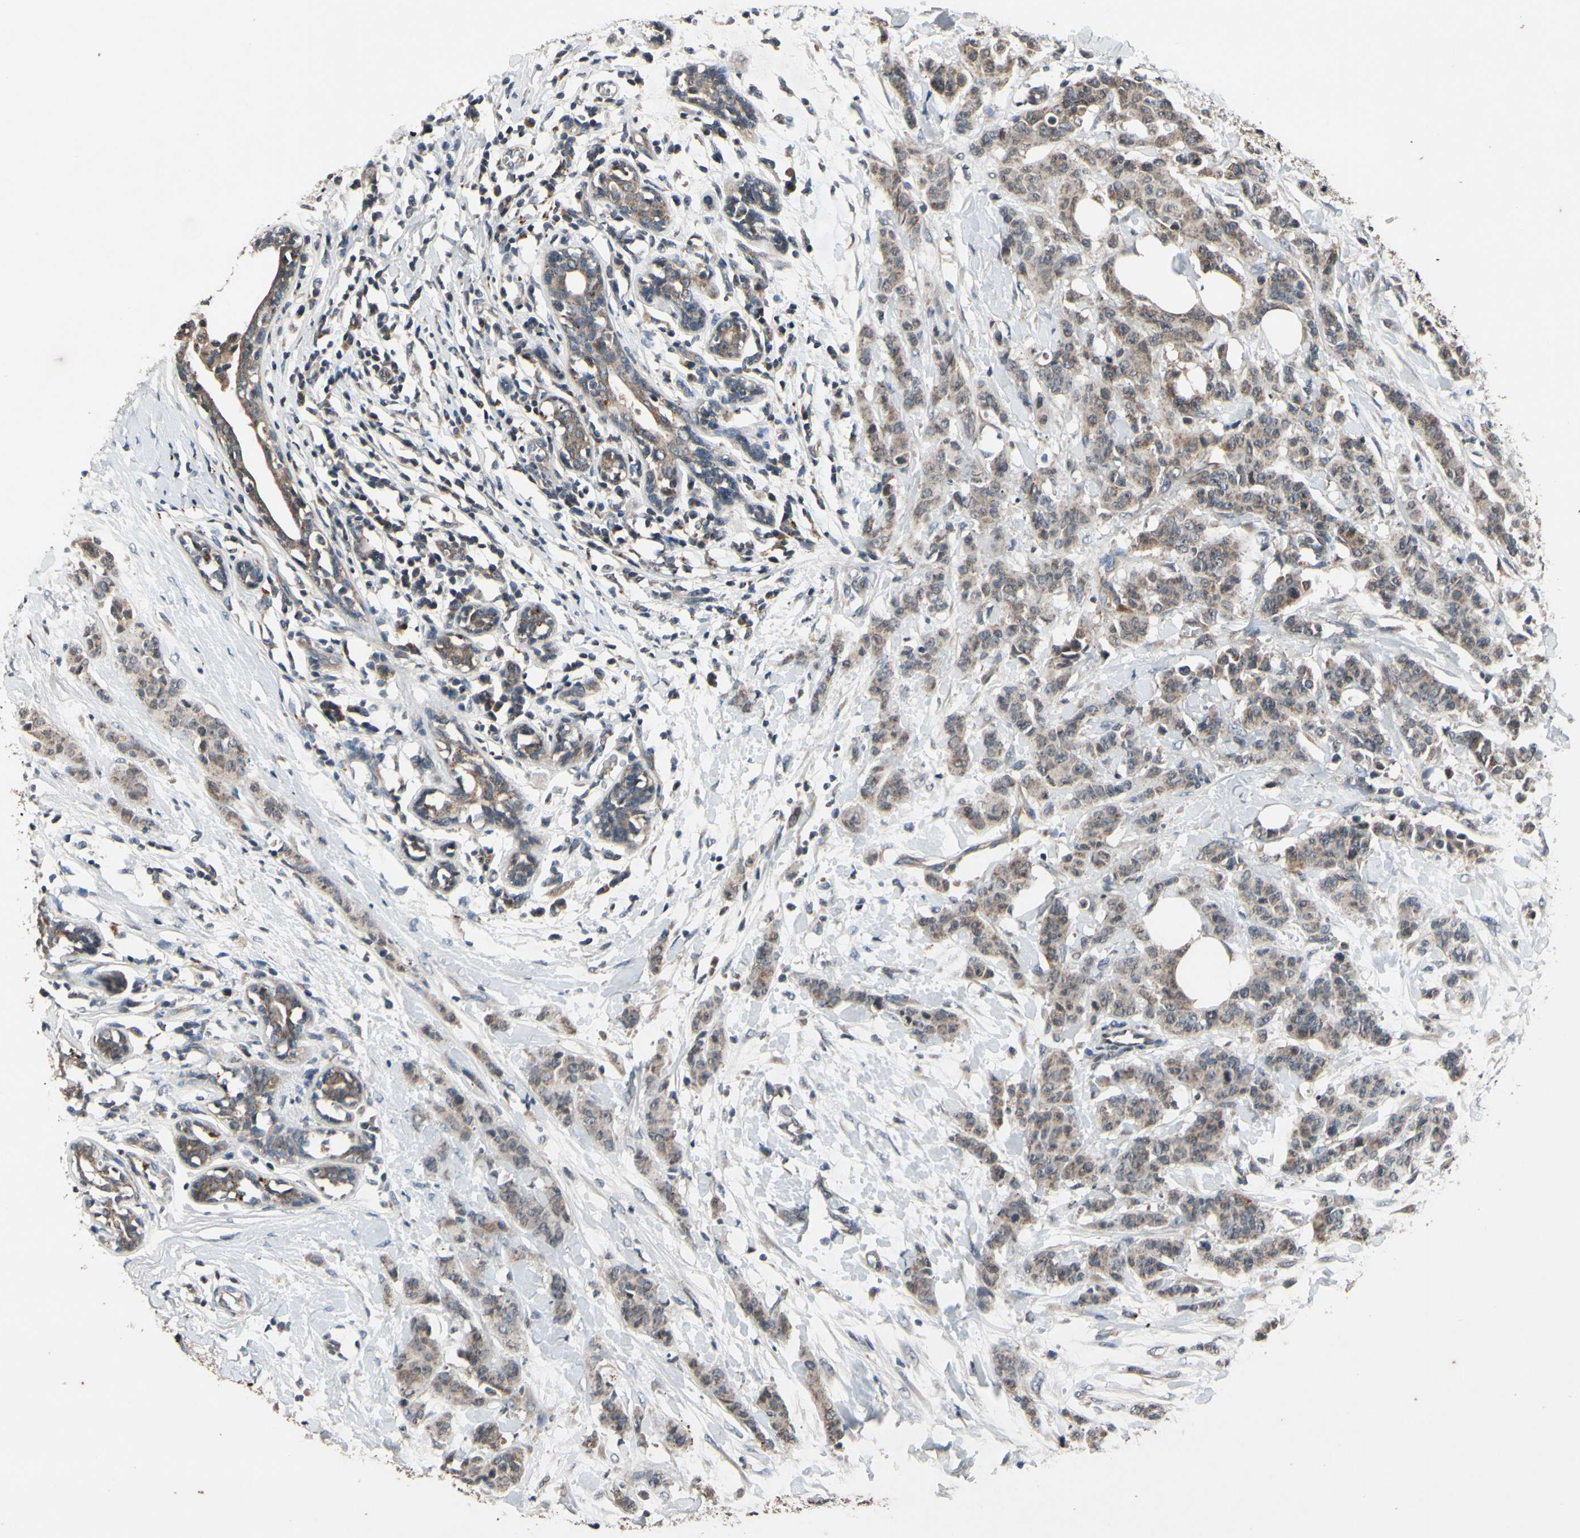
{"staining": {"intensity": "moderate", "quantity": ">75%", "location": "cytoplasmic/membranous"}, "tissue": "breast cancer", "cell_type": "Tumor cells", "image_type": "cancer", "snomed": [{"axis": "morphology", "description": "Normal tissue, NOS"}, {"axis": "morphology", "description": "Duct carcinoma"}, {"axis": "topography", "description": "Breast"}], "caption": "Protein staining exhibits moderate cytoplasmic/membranous staining in approximately >75% of tumor cells in breast cancer (intraductal carcinoma).", "gene": "MBTPS2", "patient": {"sex": "female", "age": 40}}